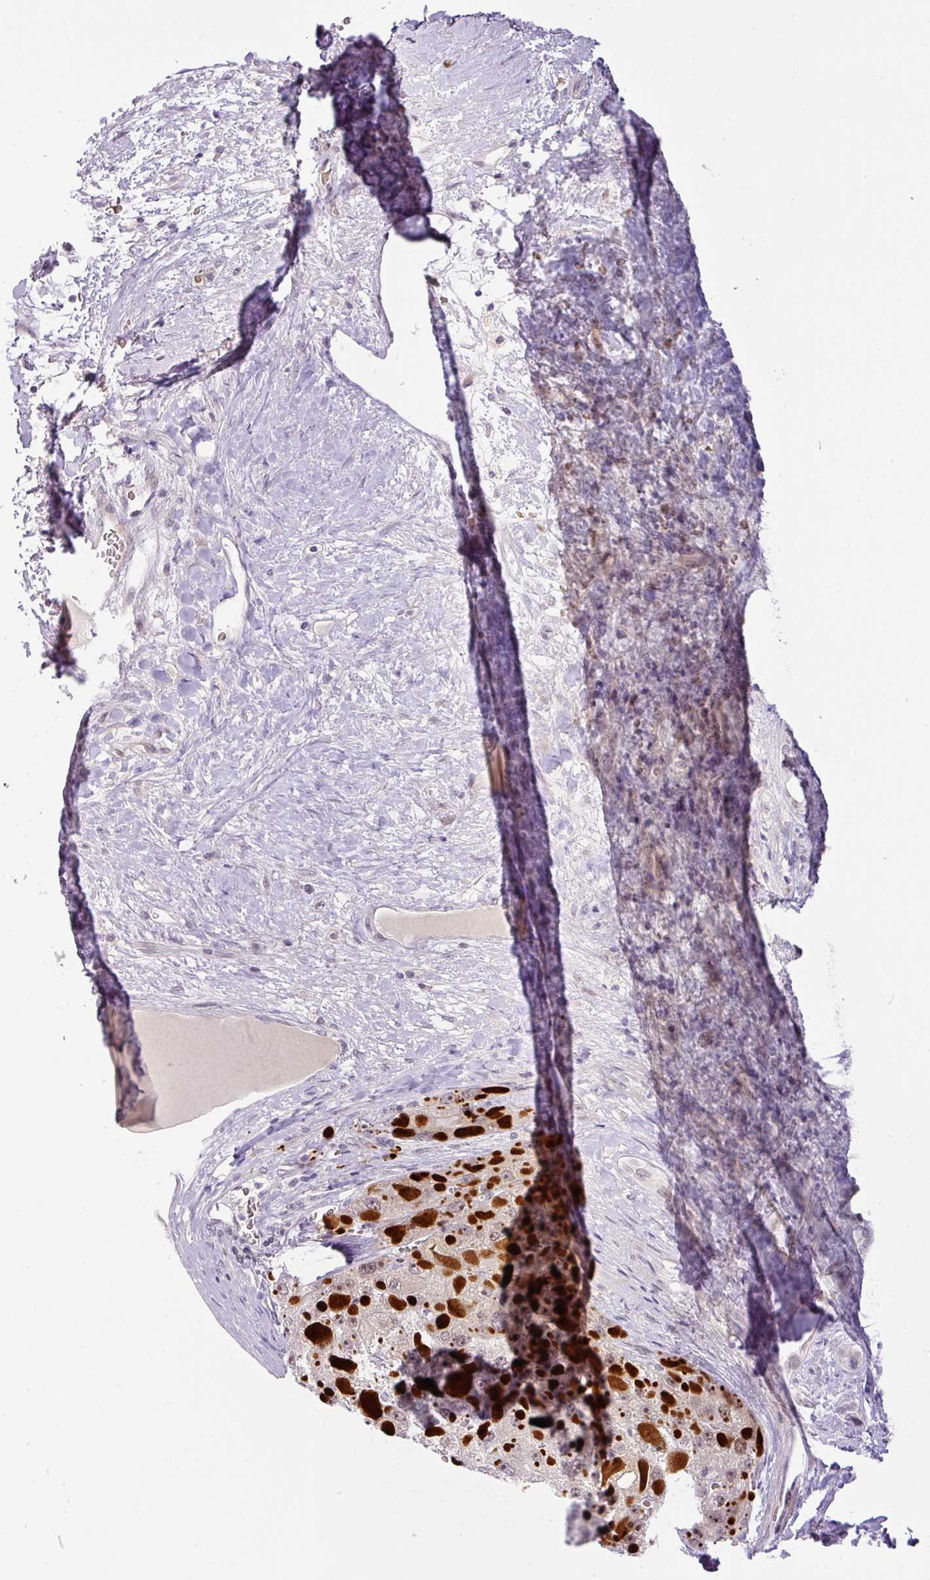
{"staining": {"intensity": "moderate", "quantity": "<25%", "location": "nuclear"}, "tissue": "liver cancer", "cell_type": "Tumor cells", "image_type": "cancer", "snomed": [{"axis": "morphology", "description": "Carcinoma, Hepatocellular, NOS"}, {"axis": "topography", "description": "Liver"}], "caption": "Hepatocellular carcinoma (liver) was stained to show a protein in brown. There is low levels of moderate nuclear positivity in approximately <25% of tumor cells.", "gene": "PARP2", "patient": {"sex": "female", "age": 73}}